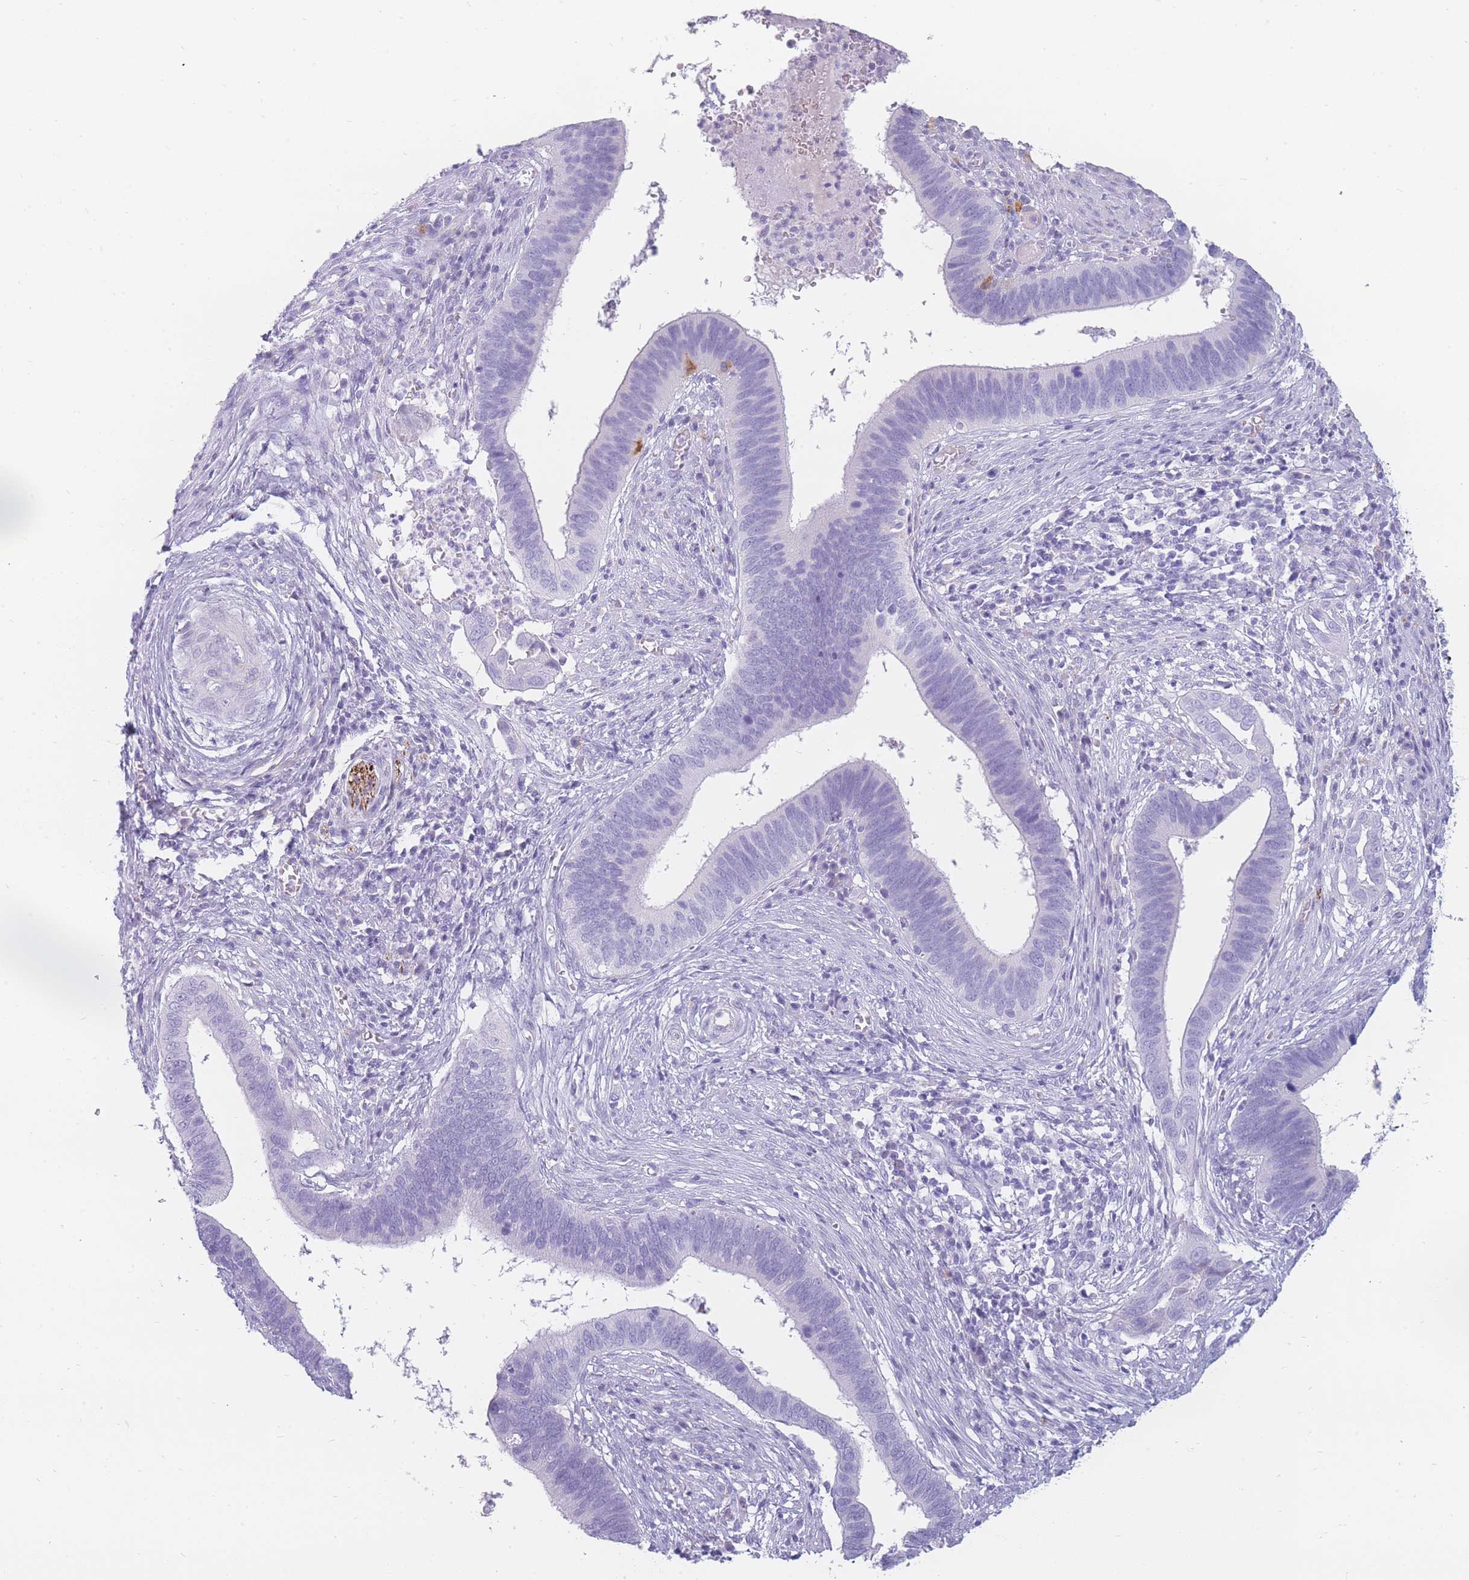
{"staining": {"intensity": "negative", "quantity": "none", "location": "none"}, "tissue": "cervical cancer", "cell_type": "Tumor cells", "image_type": "cancer", "snomed": [{"axis": "morphology", "description": "Adenocarcinoma, NOS"}, {"axis": "topography", "description": "Cervix"}], "caption": "A high-resolution histopathology image shows IHC staining of cervical adenocarcinoma, which reveals no significant staining in tumor cells.", "gene": "UPK1A", "patient": {"sex": "female", "age": 42}}